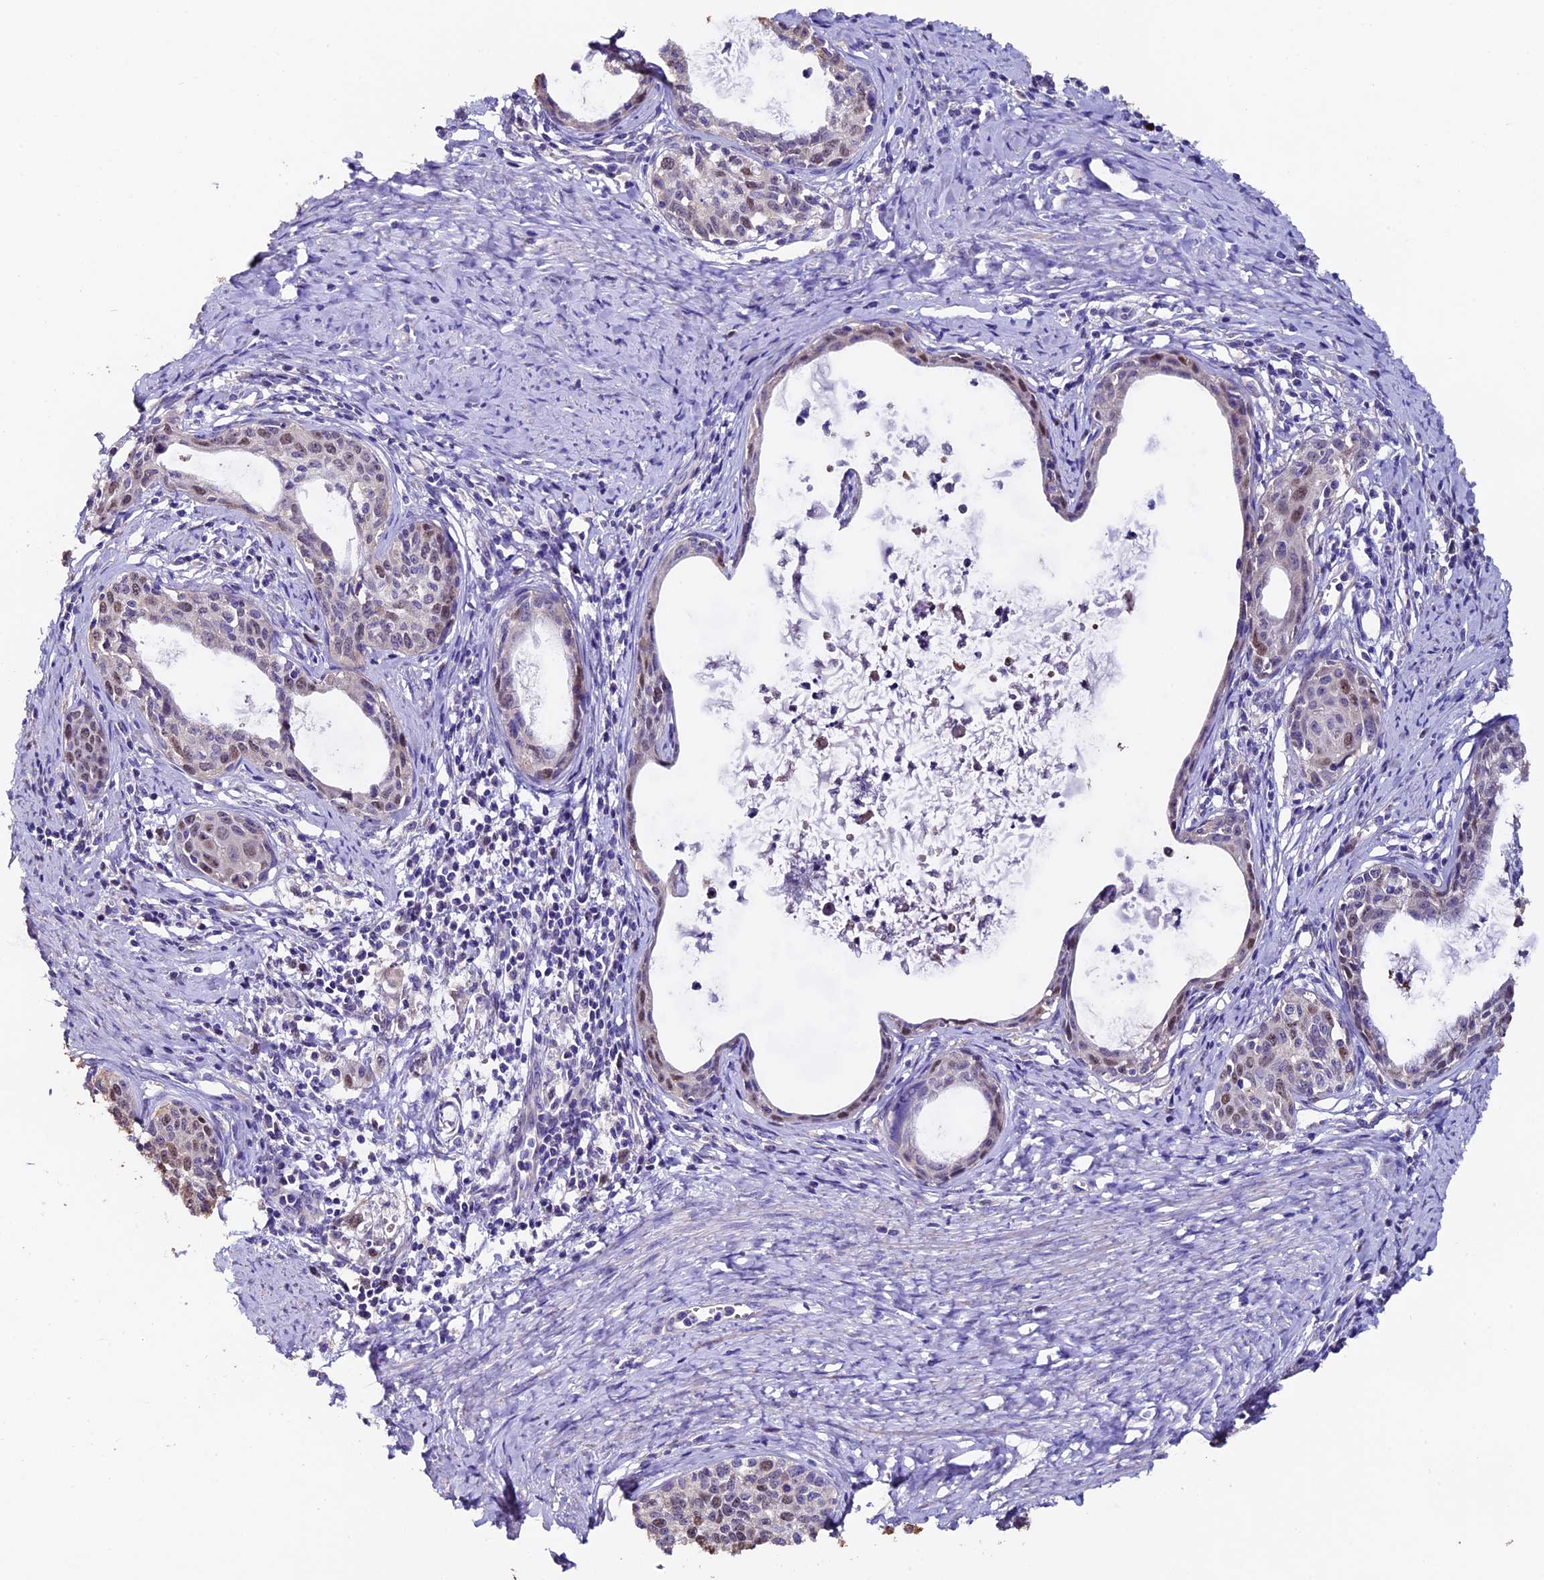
{"staining": {"intensity": "moderate", "quantity": "<25%", "location": "nuclear"}, "tissue": "cervical cancer", "cell_type": "Tumor cells", "image_type": "cancer", "snomed": [{"axis": "morphology", "description": "Squamous cell carcinoma, NOS"}, {"axis": "topography", "description": "Cervix"}], "caption": "Human cervical cancer stained with a protein marker reveals moderate staining in tumor cells.", "gene": "FBXW9", "patient": {"sex": "female", "age": 52}}